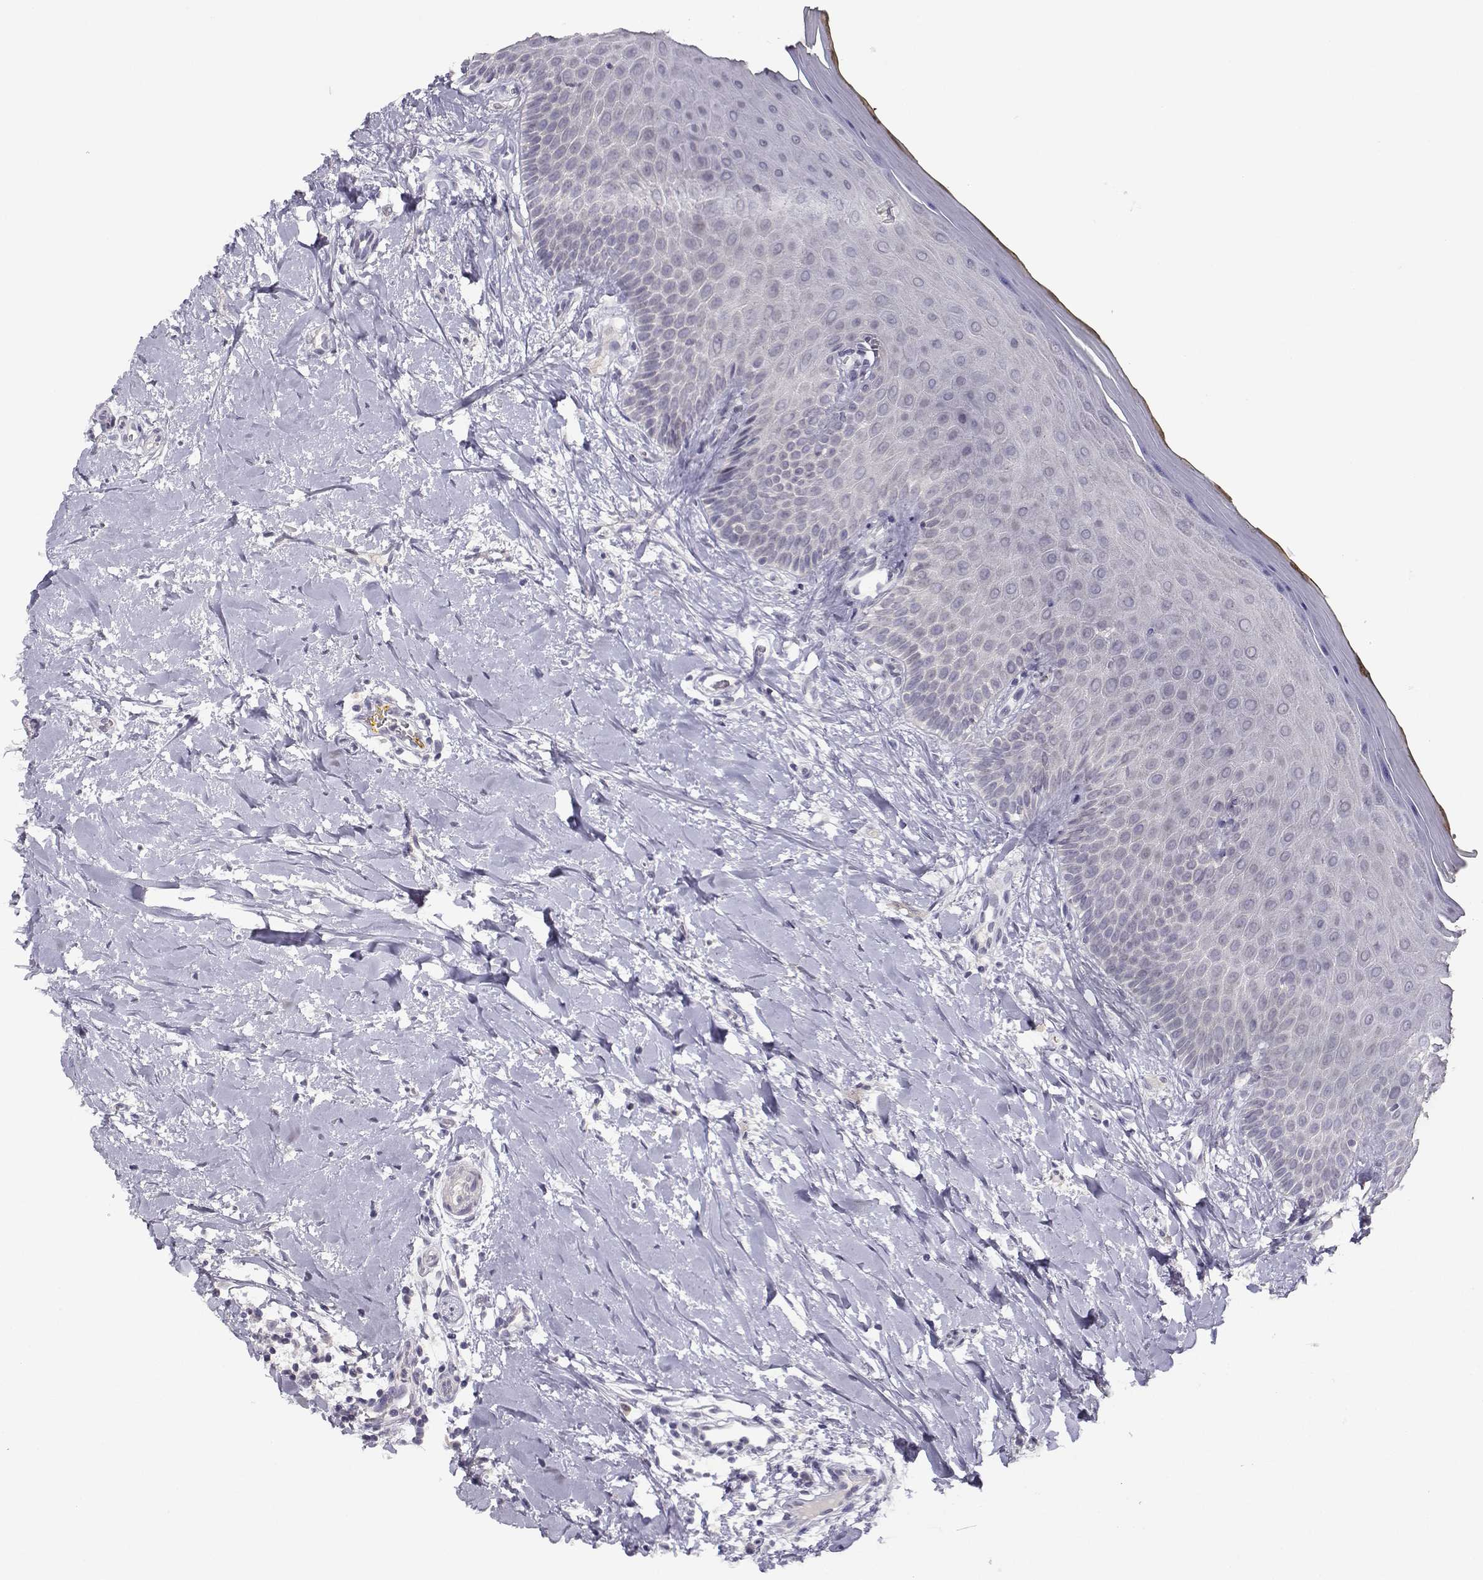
{"staining": {"intensity": "negative", "quantity": "none", "location": "none"}, "tissue": "oral mucosa", "cell_type": "Squamous epithelial cells", "image_type": "normal", "snomed": [{"axis": "morphology", "description": "Normal tissue, NOS"}, {"axis": "topography", "description": "Oral tissue"}], "caption": "Squamous epithelial cells show no significant protein staining in benign oral mucosa. The staining is performed using DAB (3,3'-diaminobenzidine) brown chromogen with nuclei counter-stained in using hematoxylin.", "gene": "RHOXF2", "patient": {"sex": "female", "age": 43}}